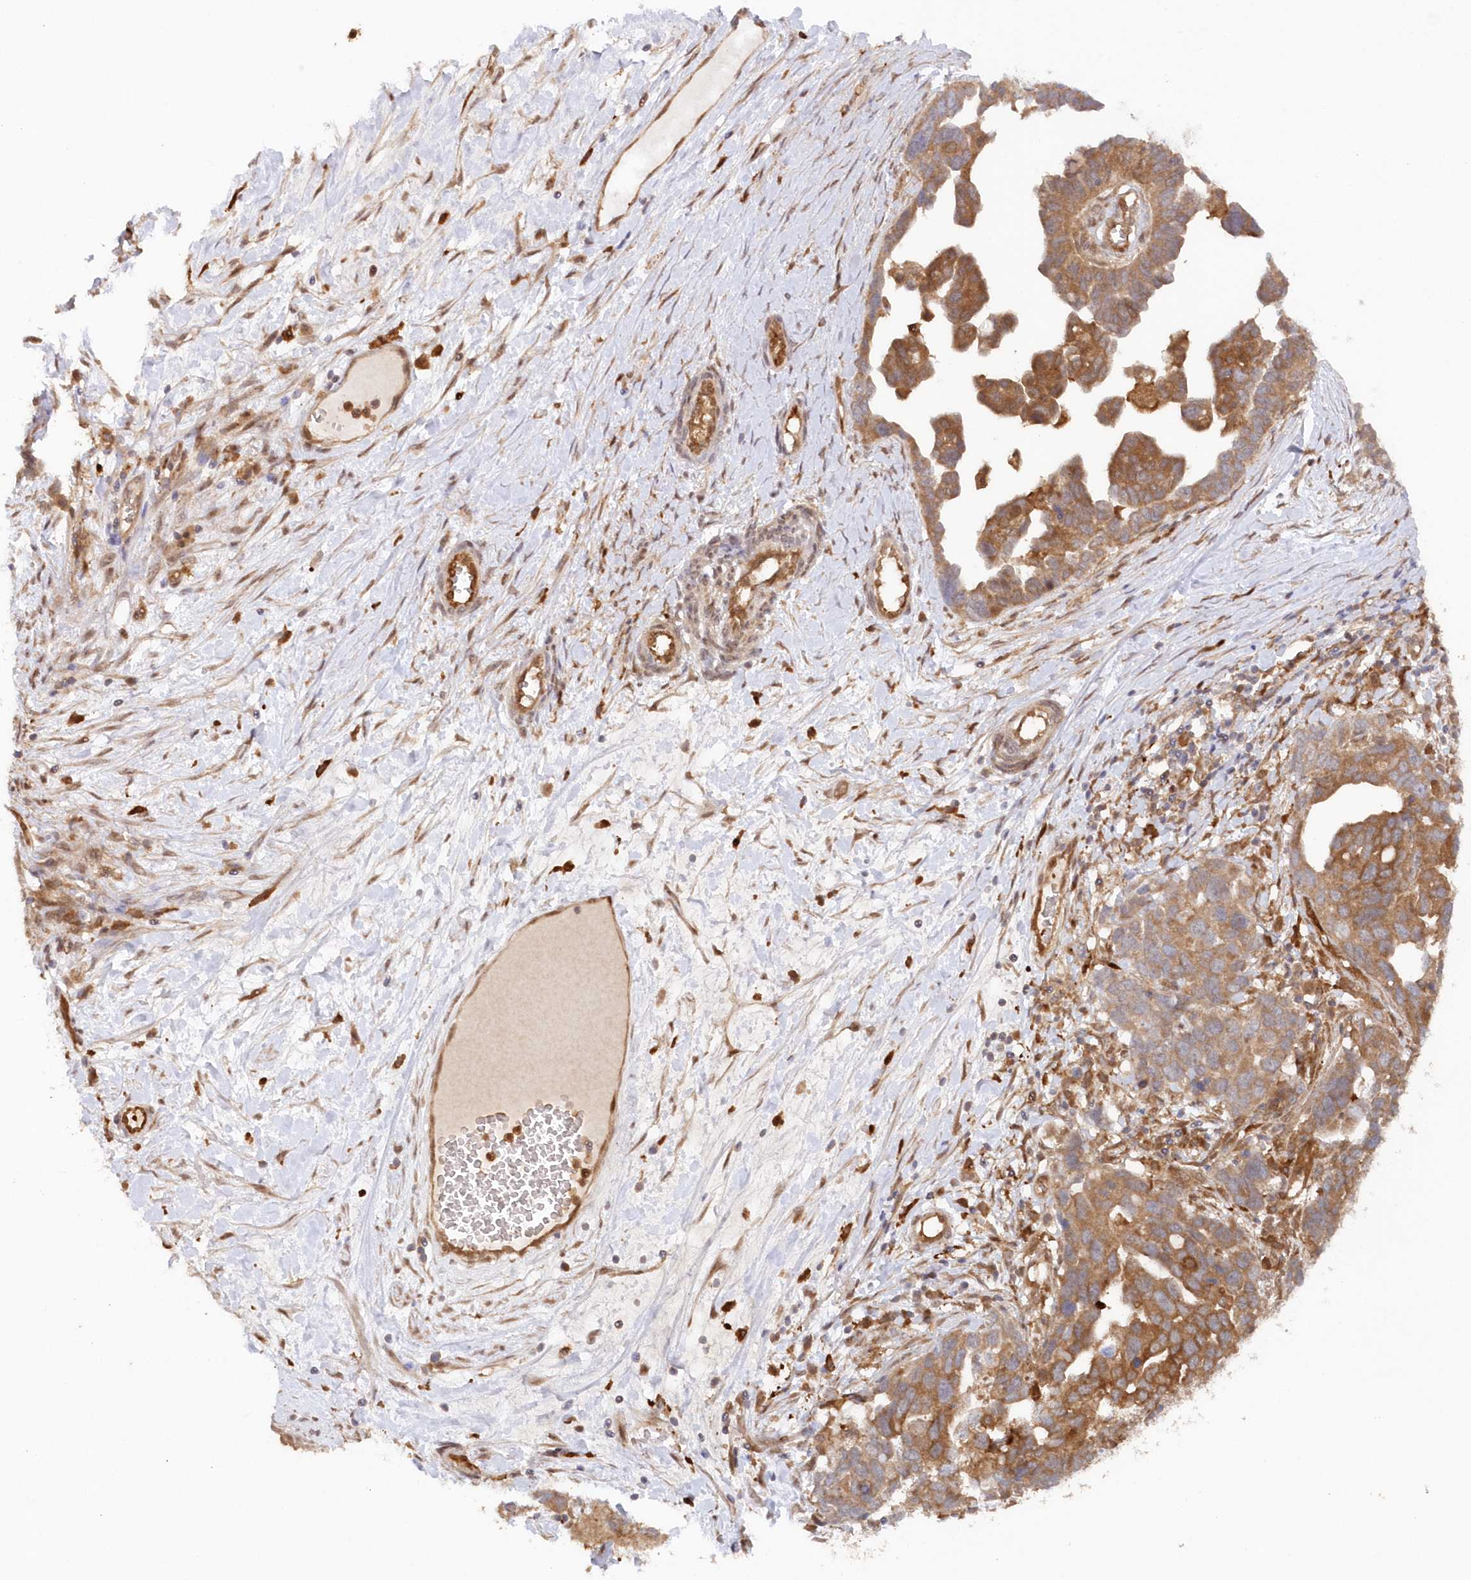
{"staining": {"intensity": "moderate", "quantity": ">75%", "location": "cytoplasmic/membranous"}, "tissue": "ovarian cancer", "cell_type": "Tumor cells", "image_type": "cancer", "snomed": [{"axis": "morphology", "description": "Cystadenocarcinoma, serous, NOS"}, {"axis": "topography", "description": "Ovary"}], "caption": "A brown stain labels moderate cytoplasmic/membranous positivity of a protein in human ovarian cancer tumor cells. The staining was performed using DAB, with brown indicating positive protein expression. Nuclei are stained blue with hematoxylin.", "gene": "GBE1", "patient": {"sex": "female", "age": 54}}